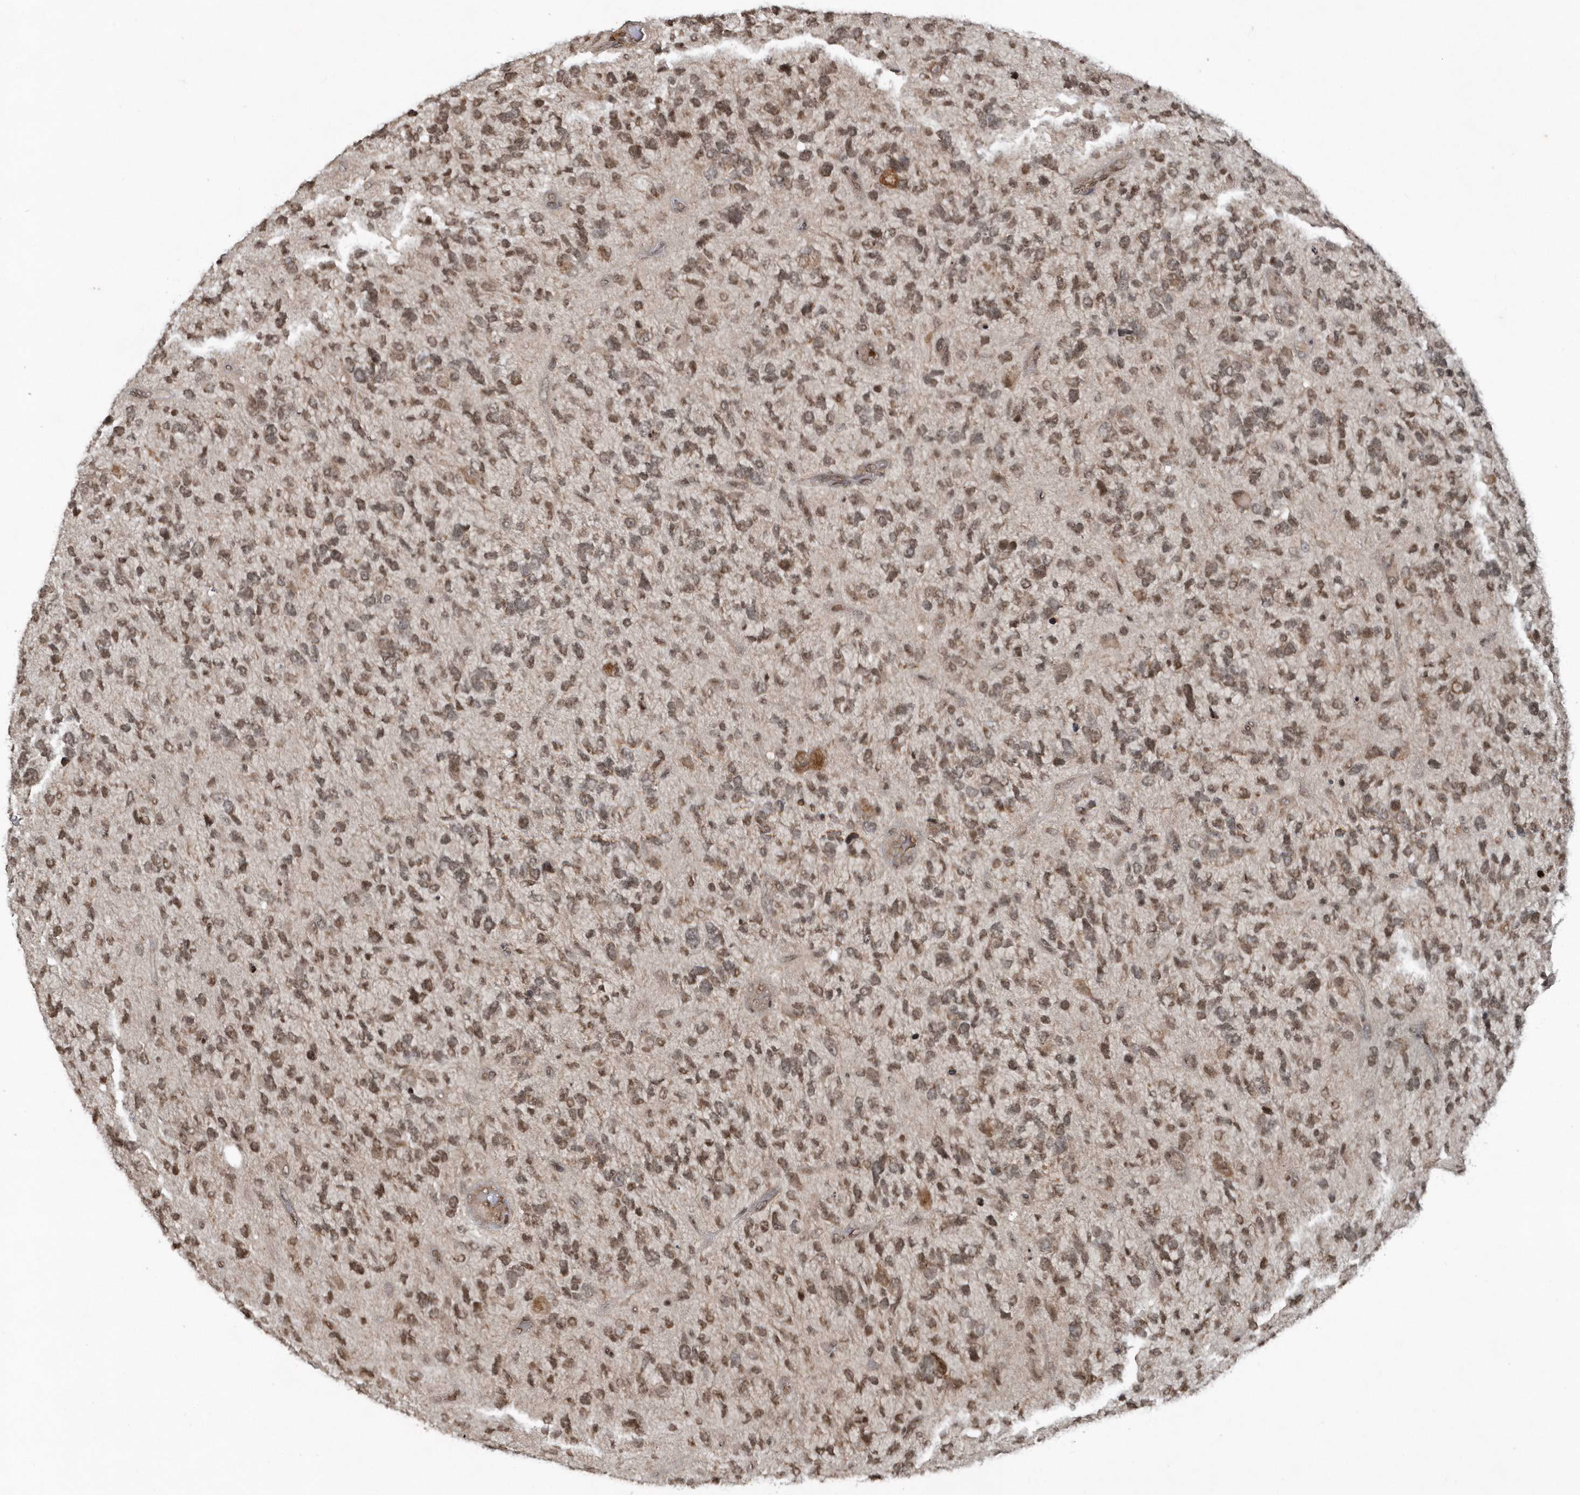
{"staining": {"intensity": "moderate", "quantity": ">75%", "location": "nuclear"}, "tissue": "glioma", "cell_type": "Tumor cells", "image_type": "cancer", "snomed": [{"axis": "morphology", "description": "Glioma, malignant, High grade"}, {"axis": "topography", "description": "Brain"}], "caption": "High-magnification brightfield microscopy of malignant high-grade glioma stained with DAB (brown) and counterstained with hematoxylin (blue). tumor cells exhibit moderate nuclear positivity is appreciated in approximately>75% of cells.", "gene": "EIF2B1", "patient": {"sex": "female", "age": 58}}